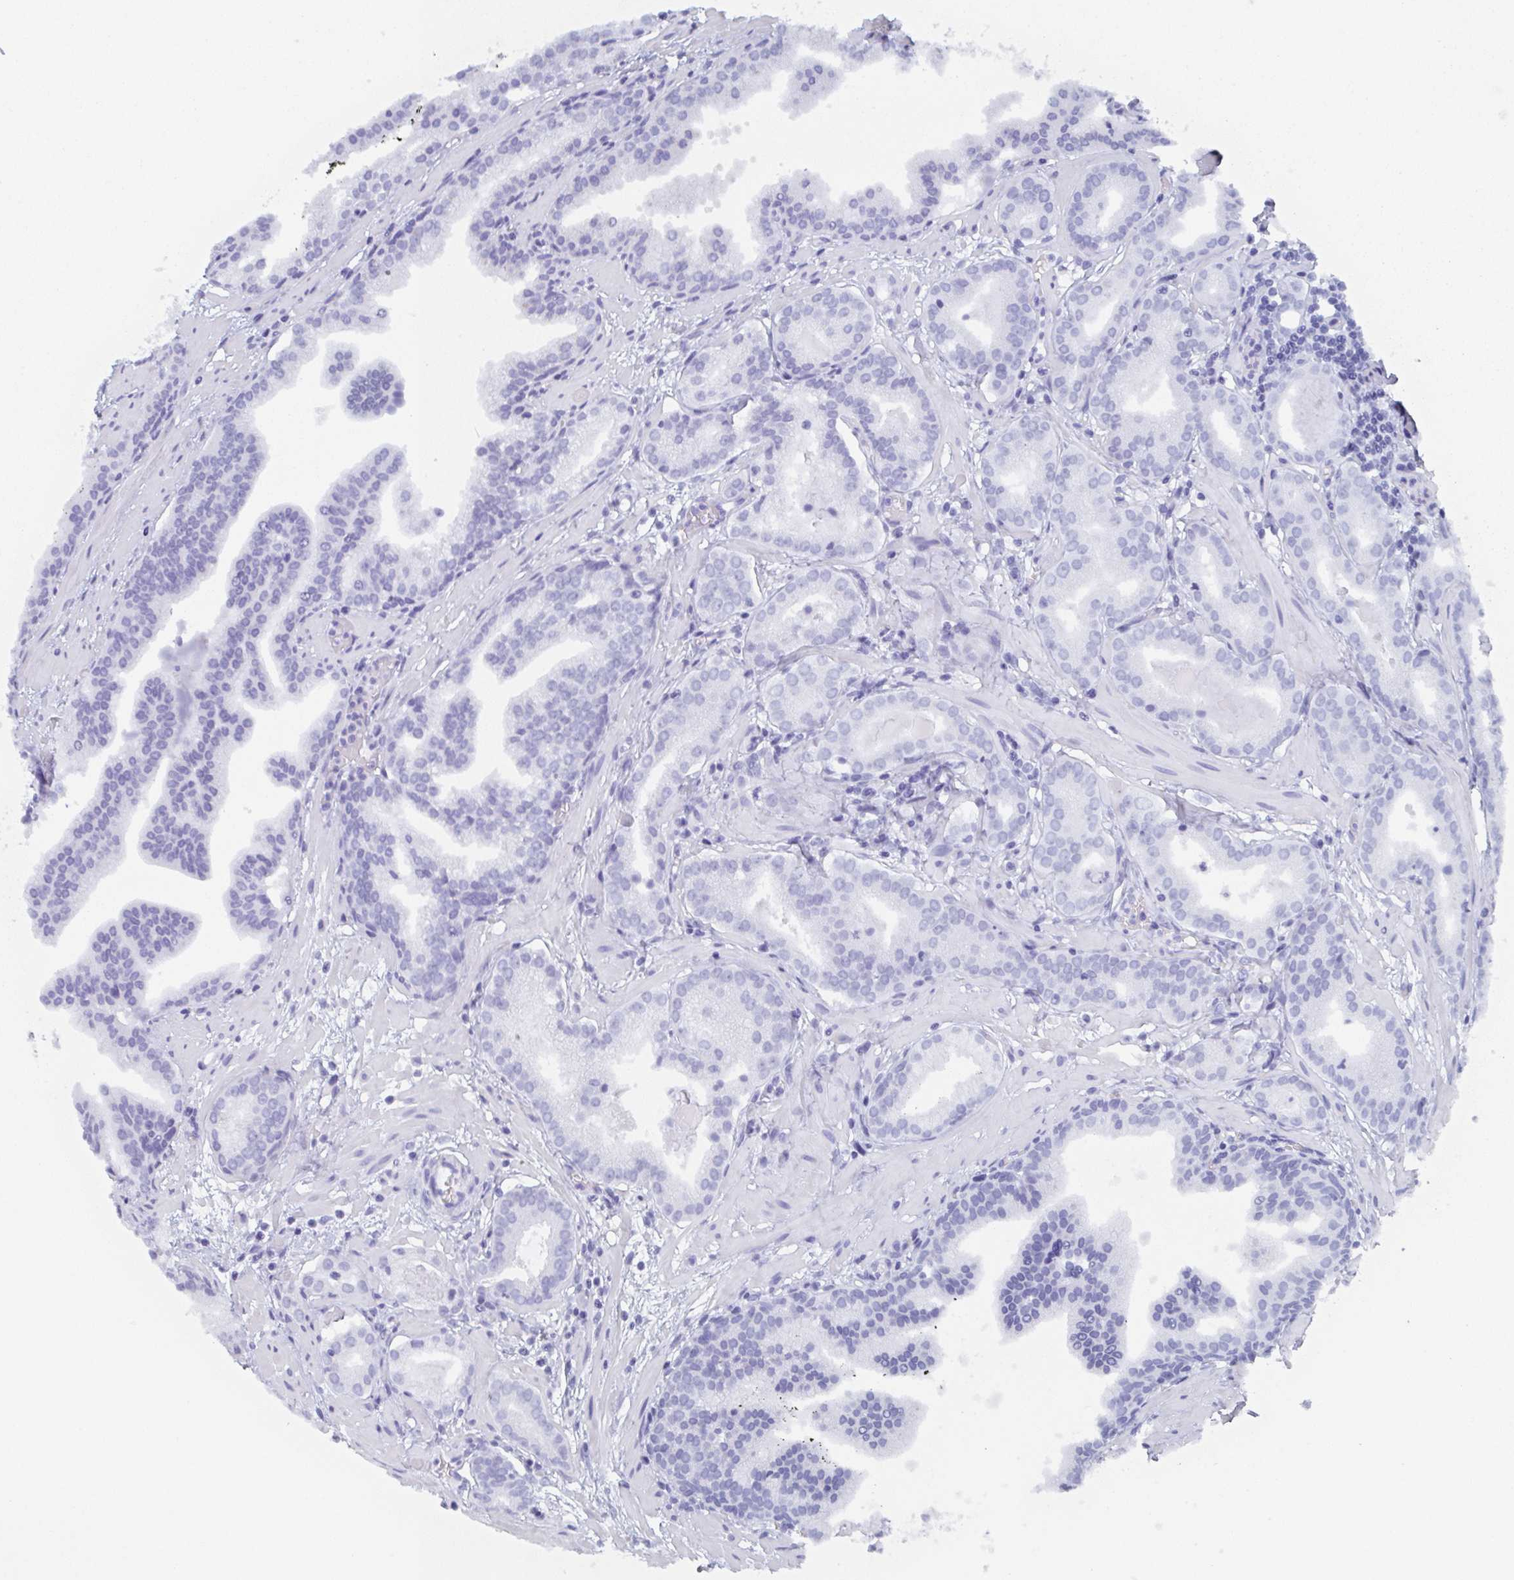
{"staining": {"intensity": "negative", "quantity": "none", "location": "none"}, "tissue": "prostate cancer", "cell_type": "Tumor cells", "image_type": "cancer", "snomed": [{"axis": "morphology", "description": "Adenocarcinoma, Low grade"}, {"axis": "topography", "description": "Prostate"}], "caption": "Adenocarcinoma (low-grade) (prostate) stained for a protein using IHC displays no staining tumor cells.", "gene": "POU2F3", "patient": {"sex": "male", "age": 64}}